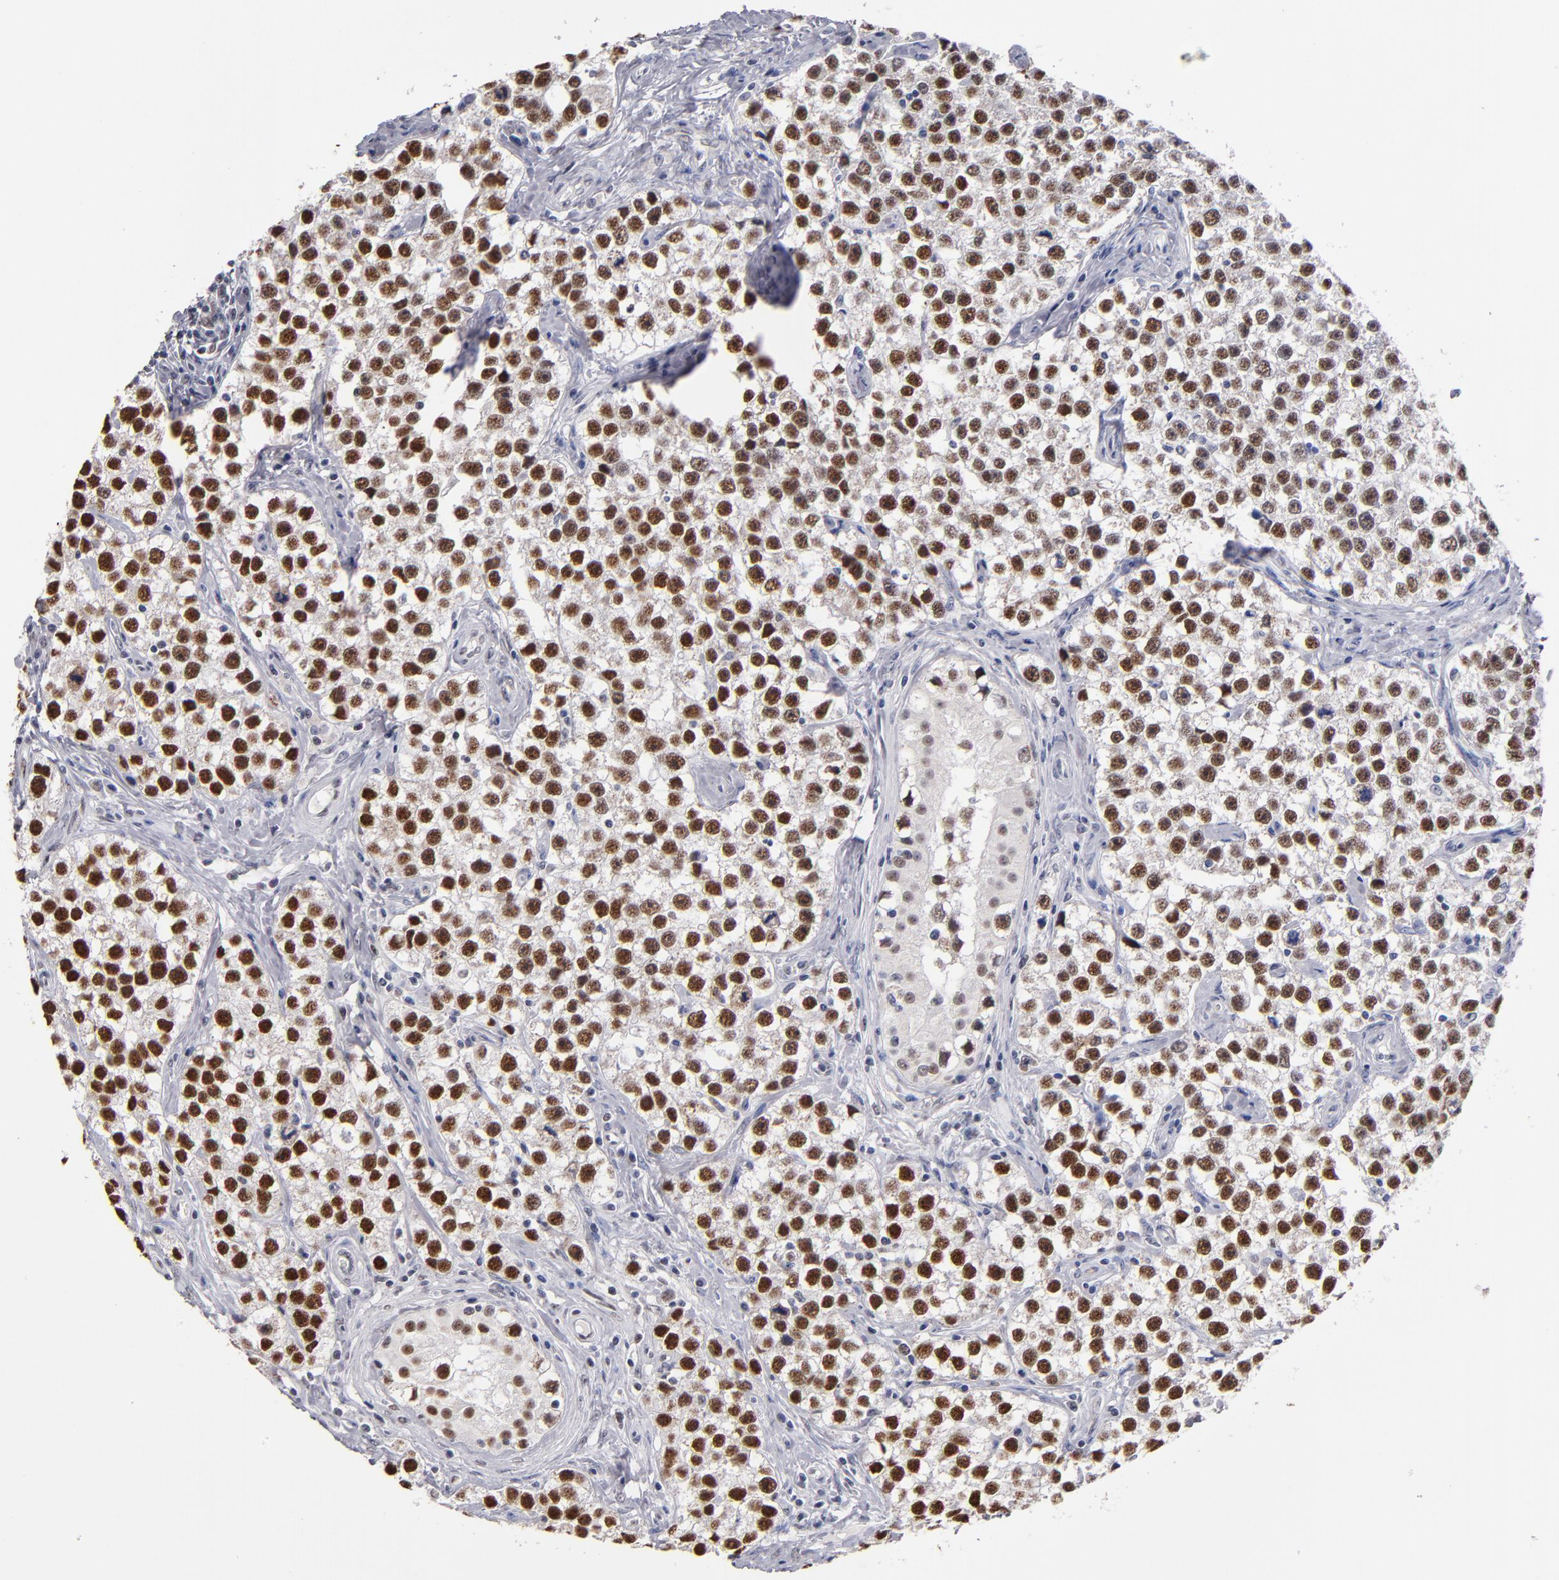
{"staining": {"intensity": "strong", "quantity": ">75%", "location": "nuclear"}, "tissue": "testis cancer", "cell_type": "Tumor cells", "image_type": "cancer", "snomed": [{"axis": "morphology", "description": "Seminoma, NOS"}, {"axis": "topography", "description": "Testis"}], "caption": "Tumor cells show high levels of strong nuclear expression in about >75% of cells in human testis cancer (seminoma). (DAB IHC, brown staining for protein, blue staining for nuclei).", "gene": "MN1", "patient": {"sex": "male", "age": 32}}